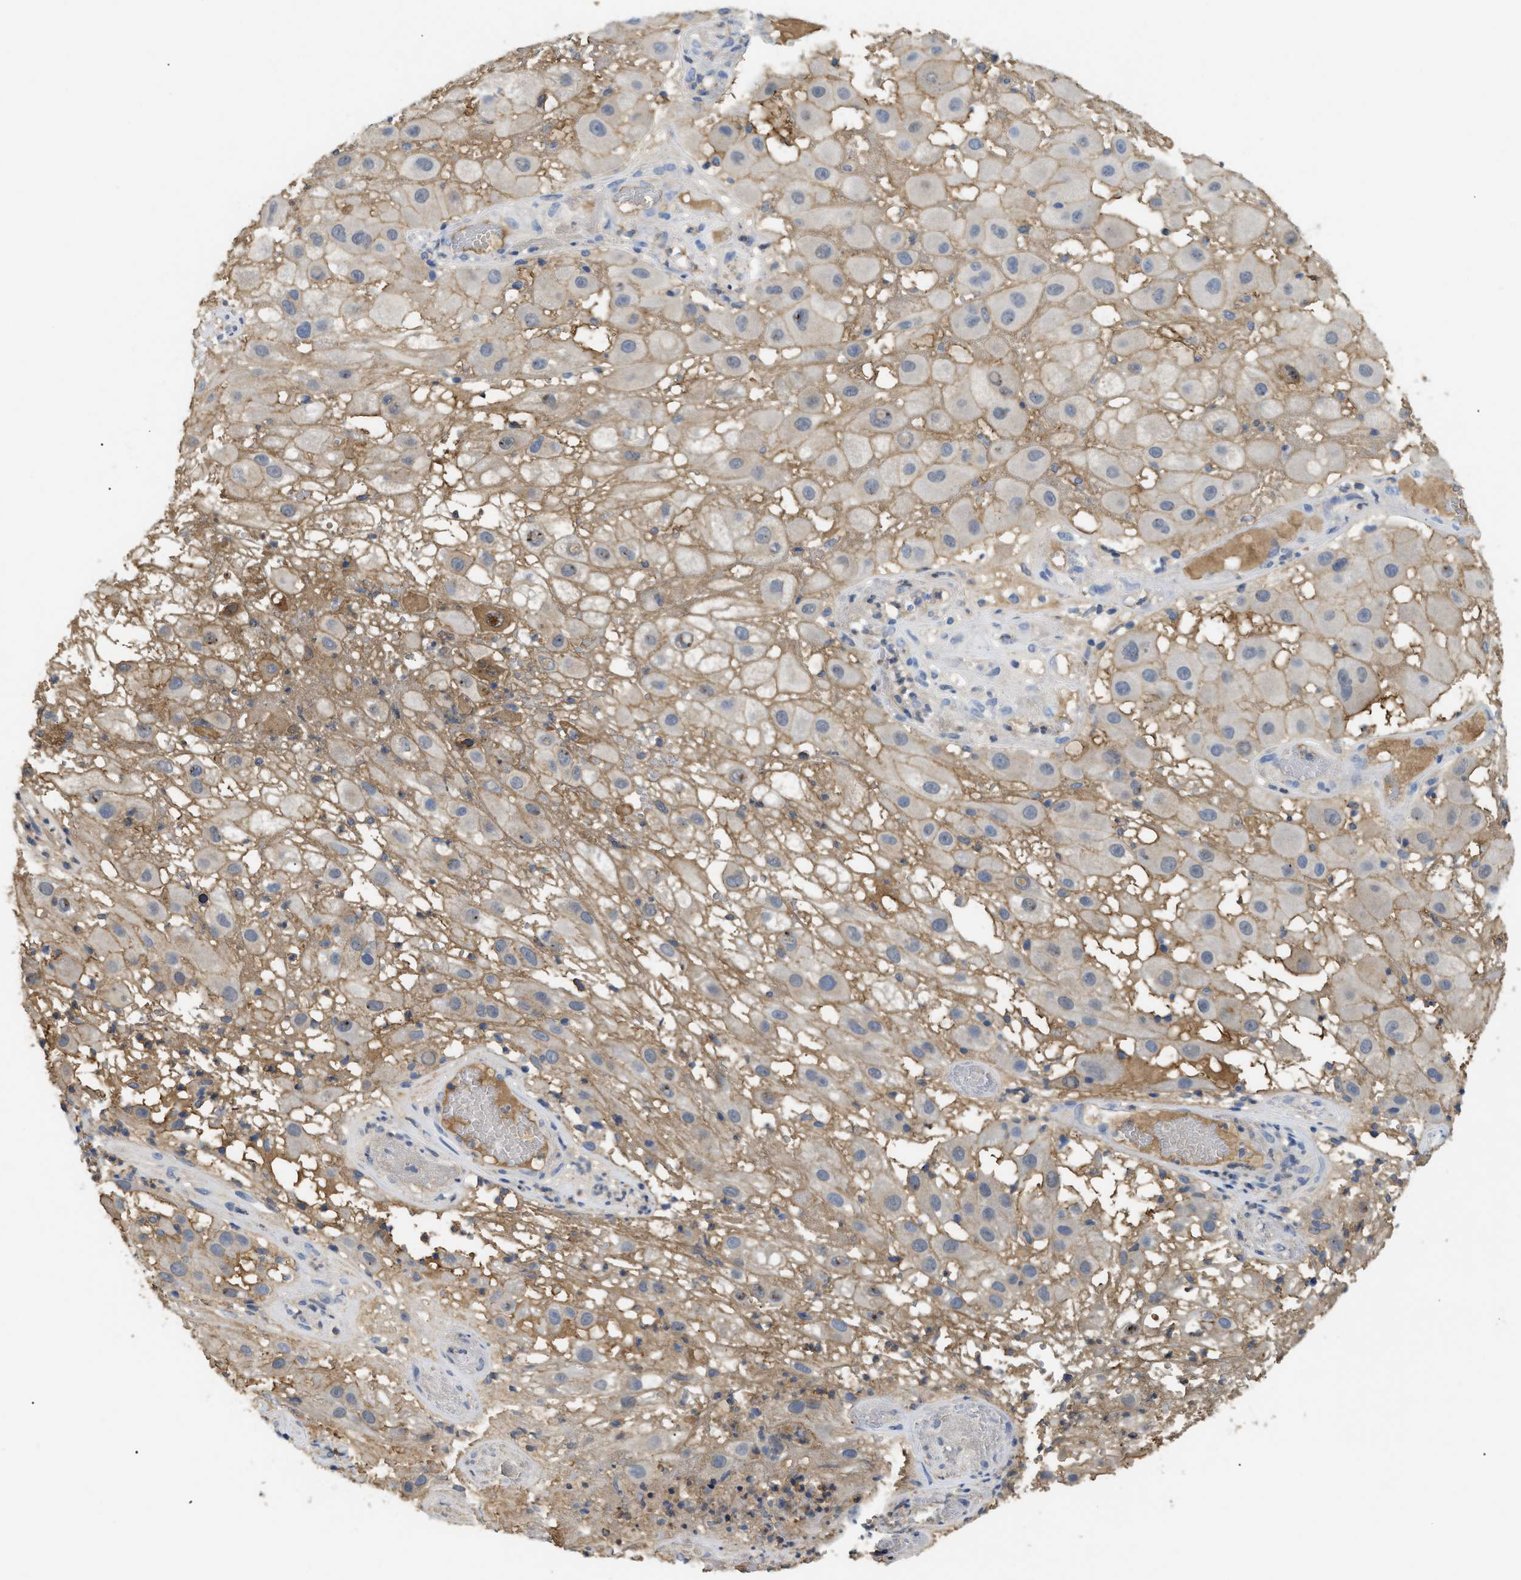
{"staining": {"intensity": "negative", "quantity": "none", "location": "none"}, "tissue": "melanoma", "cell_type": "Tumor cells", "image_type": "cancer", "snomed": [{"axis": "morphology", "description": "Malignant melanoma, NOS"}, {"axis": "topography", "description": "Skin"}], "caption": "Immunohistochemical staining of human malignant melanoma reveals no significant positivity in tumor cells.", "gene": "ANXA4", "patient": {"sex": "female", "age": 81}}